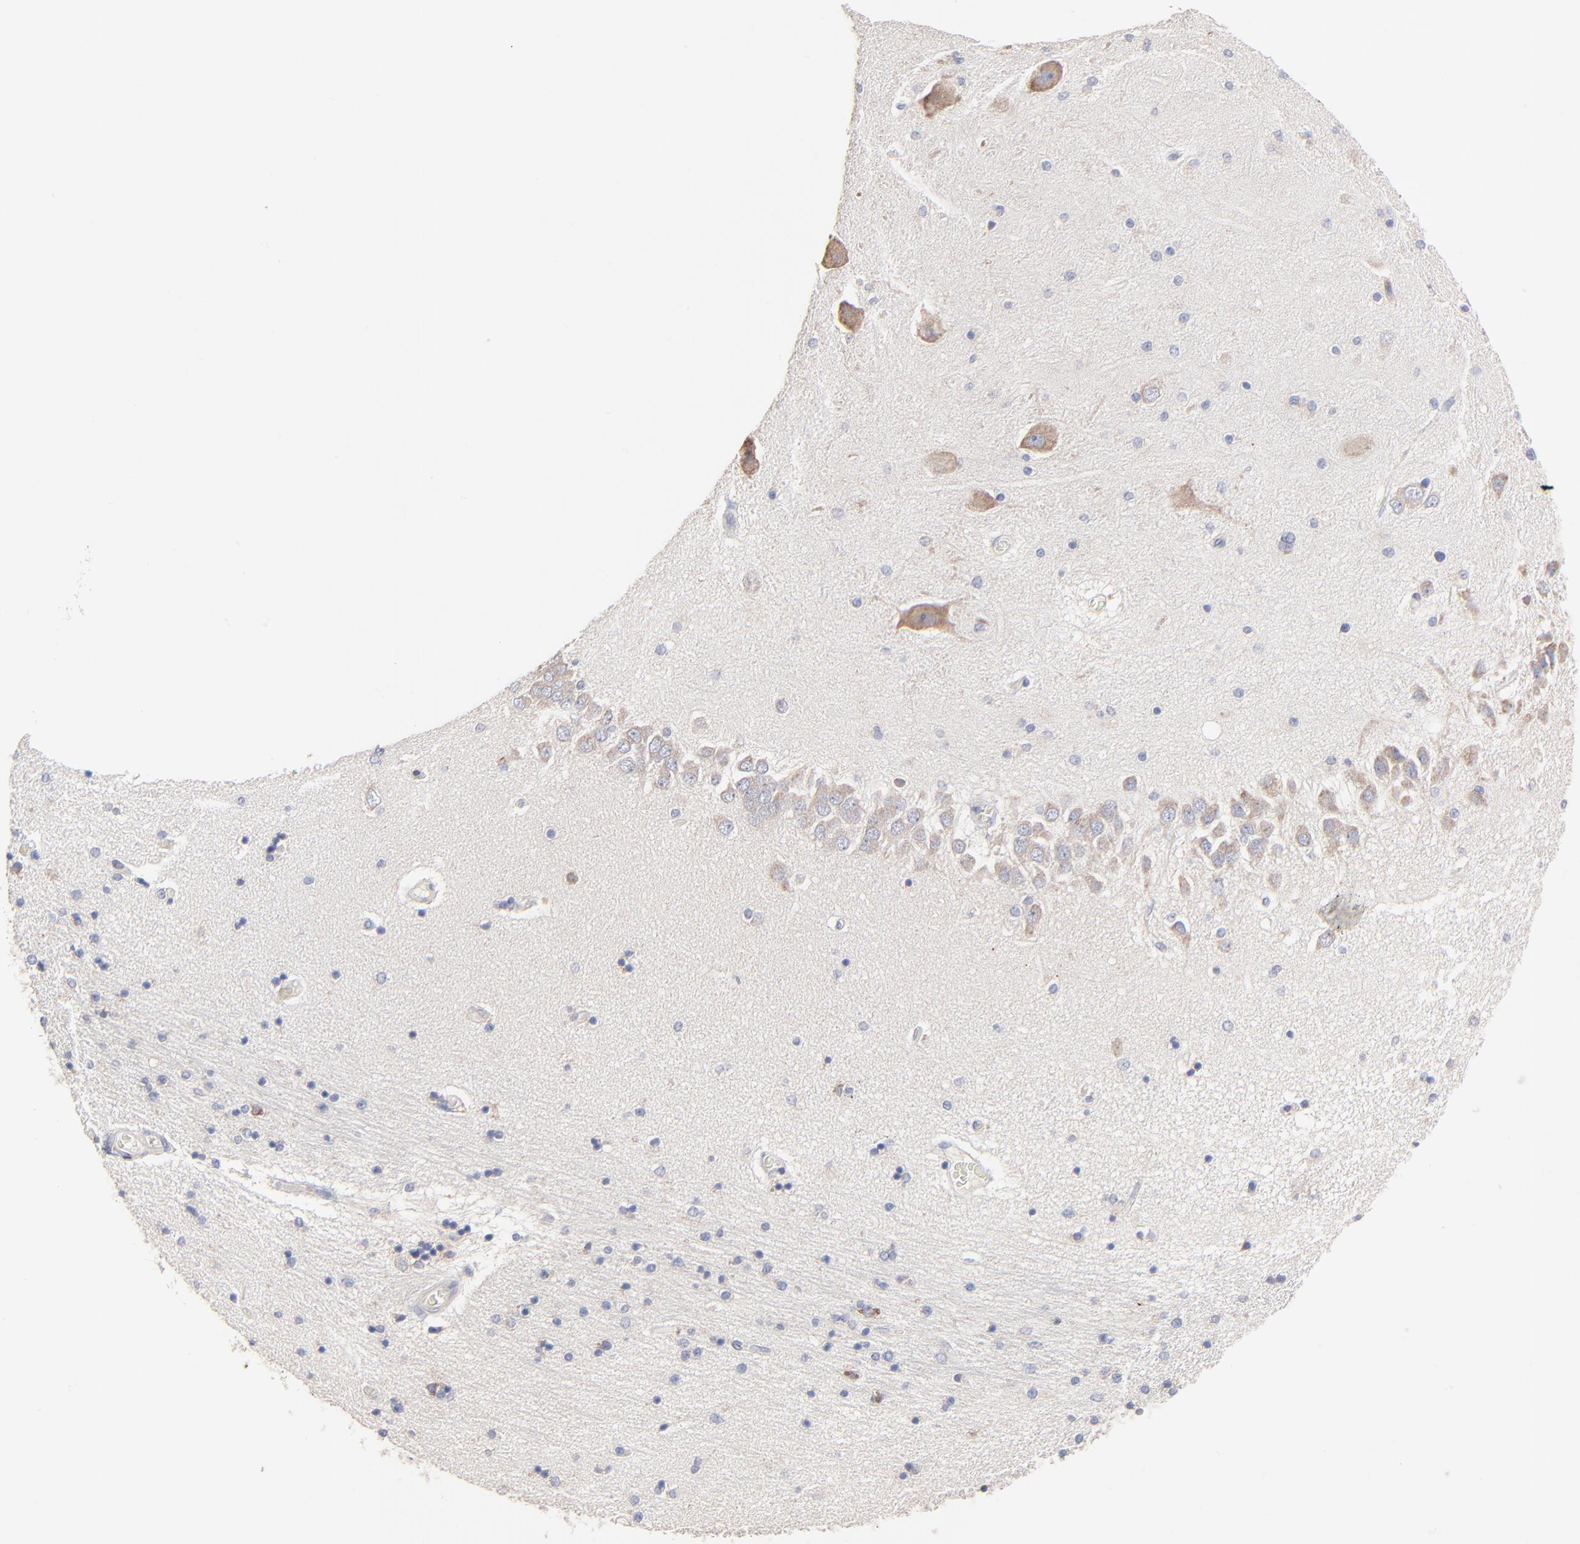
{"staining": {"intensity": "negative", "quantity": "none", "location": "none"}, "tissue": "hippocampus", "cell_type": "Glial cells", "image_type": "normal", "snomed": [{"axis": "morphology", "description": "Normal tissue, NOS"}, {"axis": "topography", "description": "Hippocampus"}], "caption": "Immunohistochemistry of normal human hippocampus shows no positivity in glial cells. (Brightfield microscopy of DAB (3,3'-diaminobenzidine) immunohistochemistry (IHC) at high magnification).", "gene": "PPFIBP2", "patient": {"sex": "female", "age": 54}}